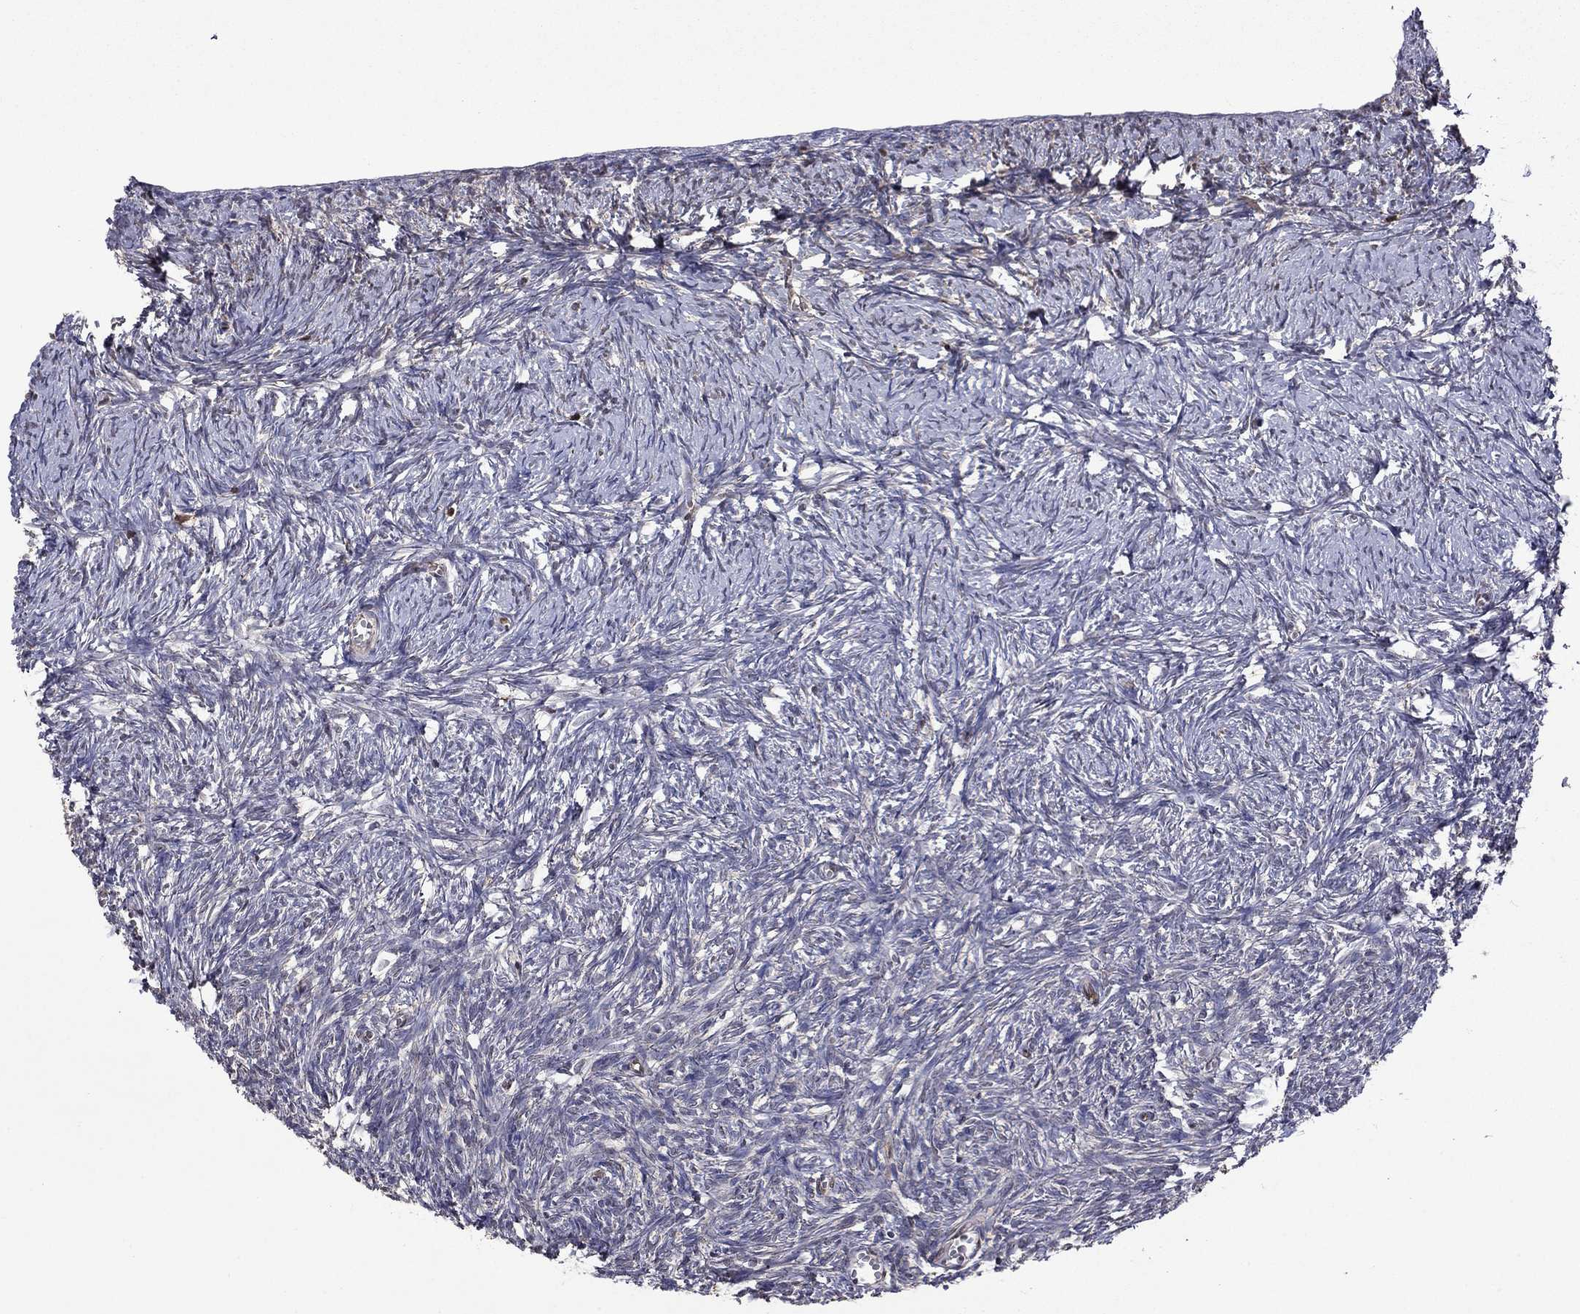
{"staining": {"intensity": "negative", "quantity": "none", "location": "none"}, "tissue": "ovary", "cell_type": "Ovarian stroma cells", "image_type": "normal", "snomed": [{"axis": "morphology", "description": "Normal tissue, NOS"}, {"axis": "topography", "description": "Ovary"}], "caption": "This micrograph is of unremarkable ovary stained with IHC to label a protein in brown with the nuclei are counter-stained blue. There is no expression in ovarian stroma cells.", "gene": "APPBP2", "patient": {"sex": "female", "age": 43}}